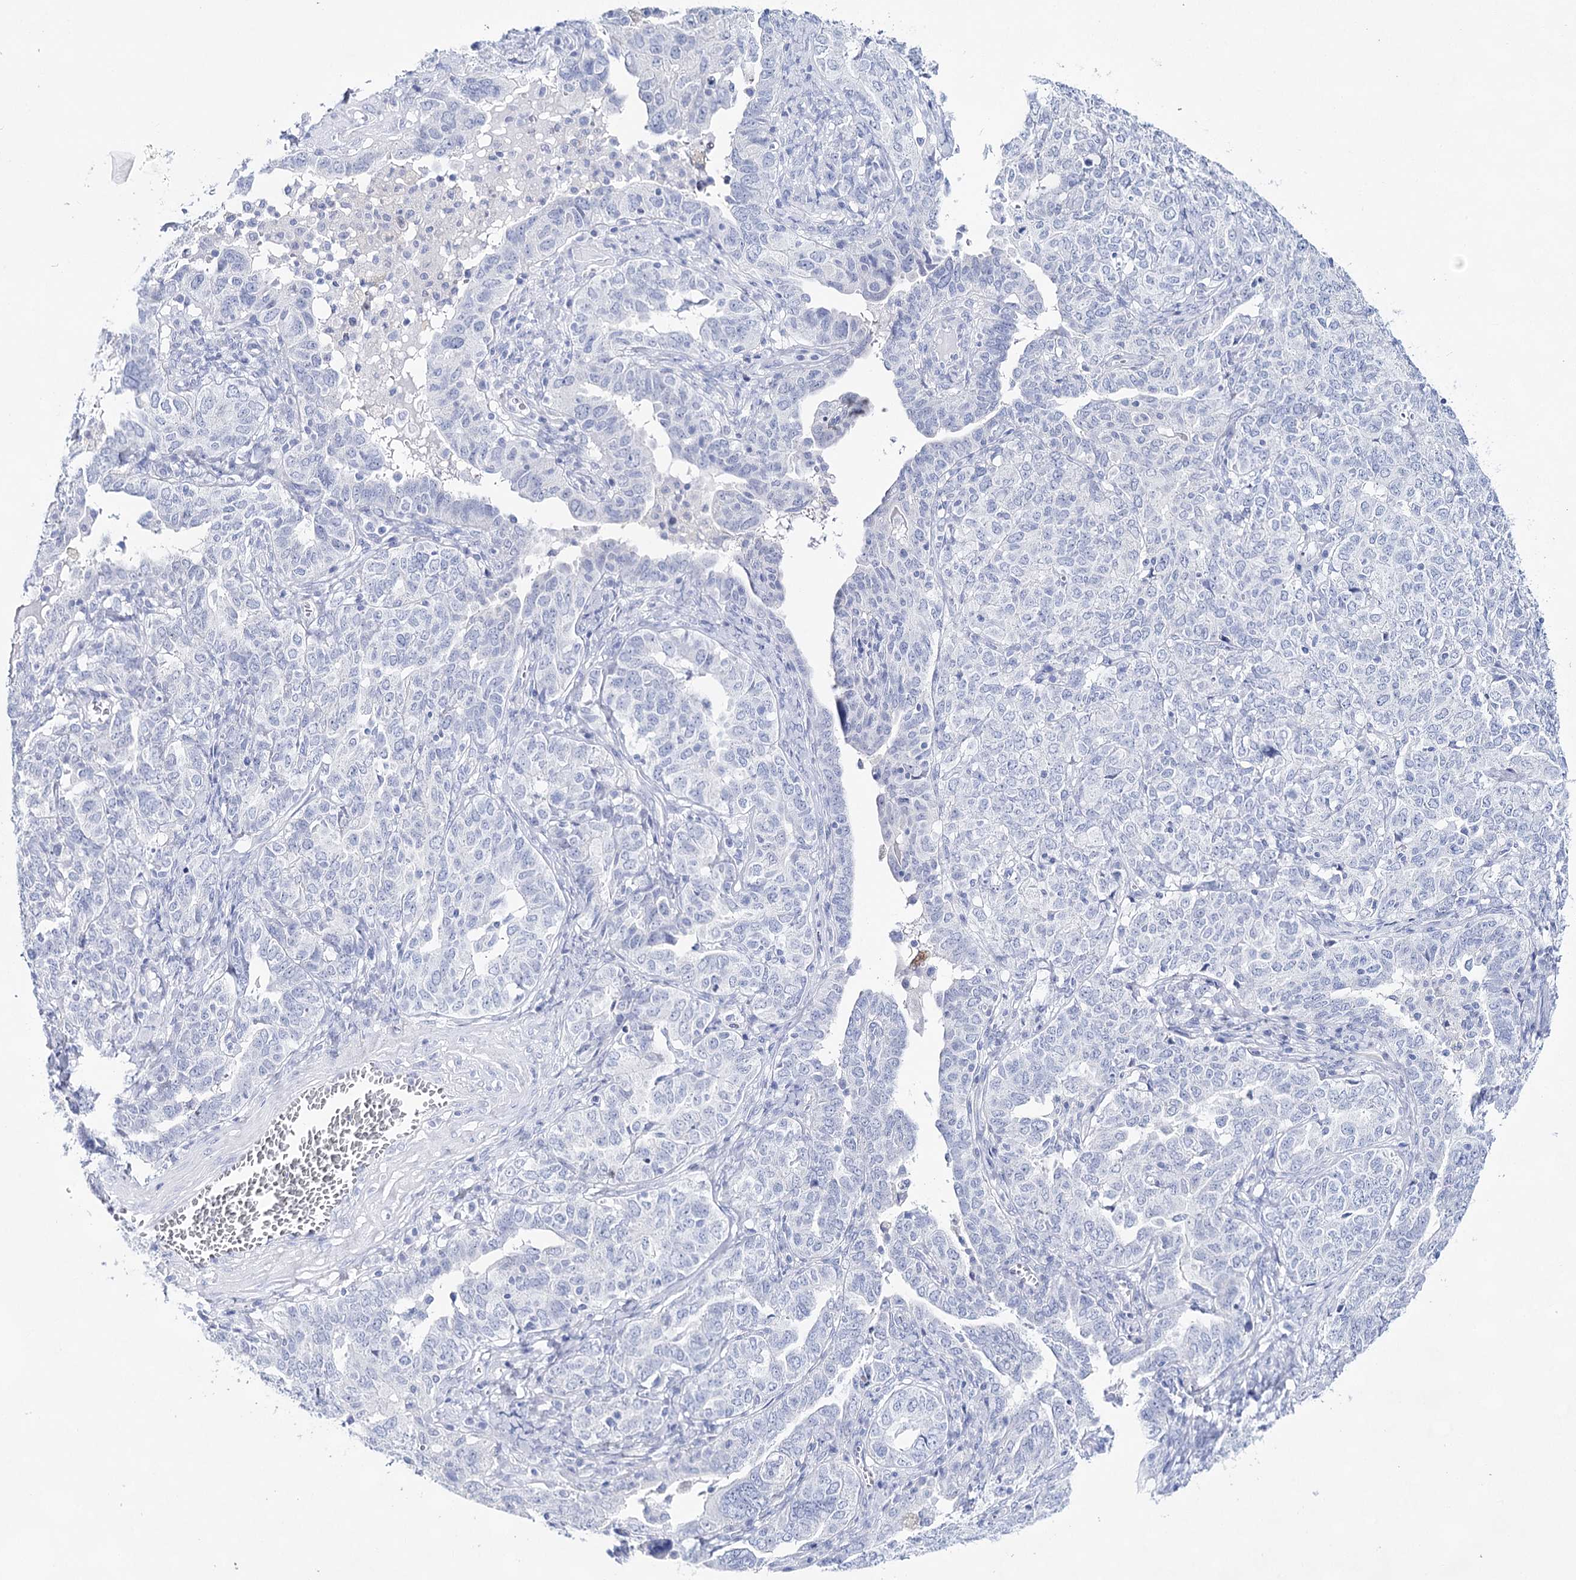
{"staining": {"intensity": "negative", "quantity": "none", "location": "none"}, "tissue": "ovarian cancer", "cell_type": "Tumor cells", "image_type": "cancer", "snomed": [{"axis": "morphology", "description": "Carcinoma, endometroid"}, {"axis": "topography", "description": "Ovary"}], "caption": "An IHC photomicrograph of endometroid carcinoma (ovarian) is shown. There is no staining in tumor cells of endometroid carcinoma (ovarian).", "gene": "LALBA", "patient": {"sex": "female", "age": 62}}